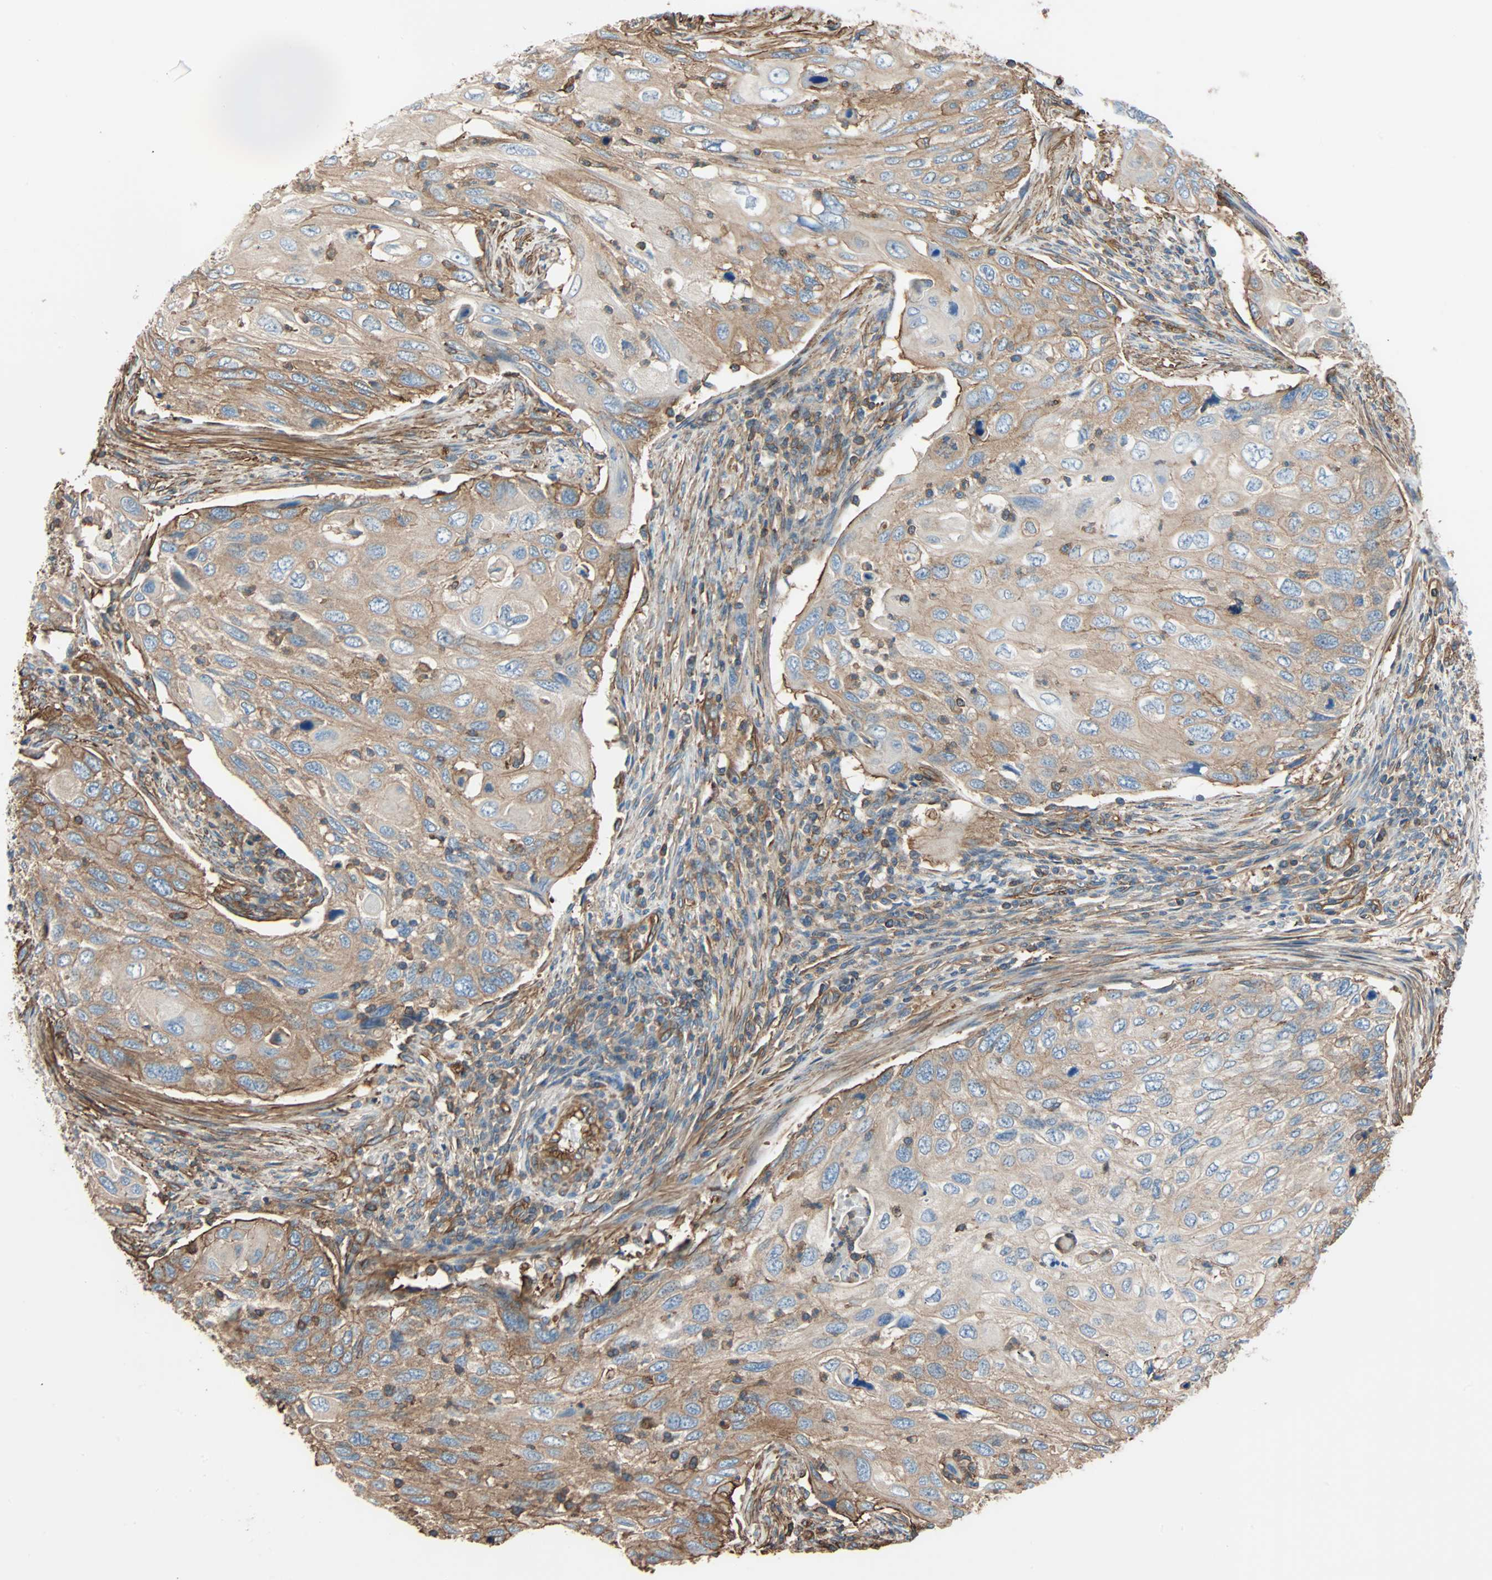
{"staining": {"intensity": "moderate", "quantity": "25%-75%", "location": "cytoplasmic/membranous"}, "tissue": "cervical cancer", "cell_type": "Tumor cells", "image_type": "cancer", "snomed": [{"axis": "morphology", "description": "Squamous cell carcinoma, NOS"}, {"axis": "topography", "description": "Cervix"}], "caption": "High-power microscopy captured an immunohistochemistry (IHC) histopathology image of cervical cancer, revealing moderate cytoplasmic/membranous positivity in approximately 25%-75% of tumor cells.", "gene": "GALNT10", "patient": {"sex": "female", "age": 70}}